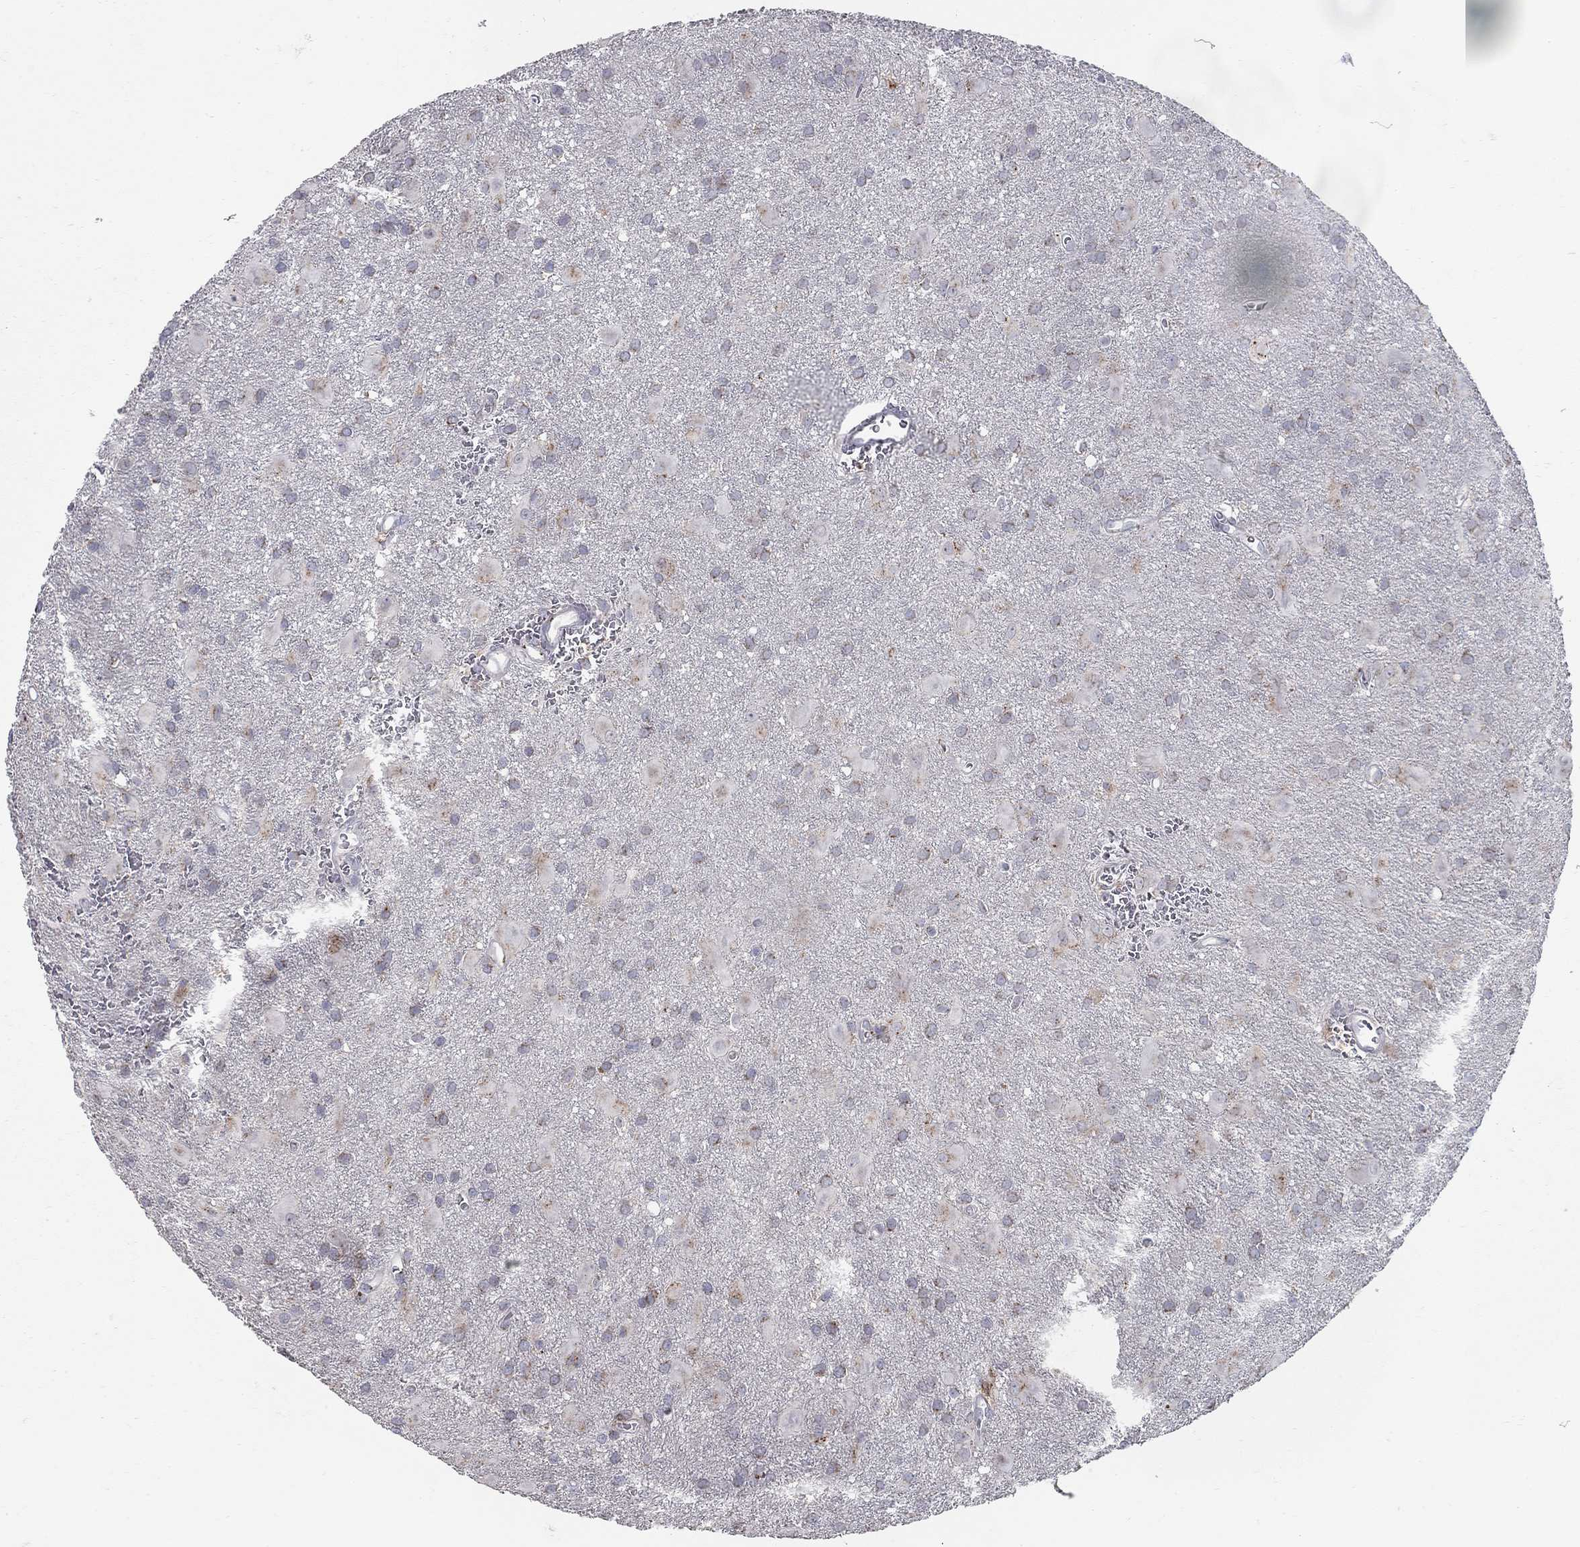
{"staining": {"intensity": "moderate", "quantity": "<25%", "location": "cytoplasmic/membranous"}, "tissue": "glioma", "cell_type": "Tumor cells", "image_type": "cancer", "snomed": [{"axis": "morphology", "description": "Glioma, malignant, Low grade"}, {"axis": "topography", "description": "Brain"}], "caption": "Immunohistochemistry (DAB) staining of glioma exhibits moderate cytoplasmic/membranous protein positivity in about <25% of tumor cells.", "gene": "KIAA0319L", "patient": {"sex": "male", "age": 58}}